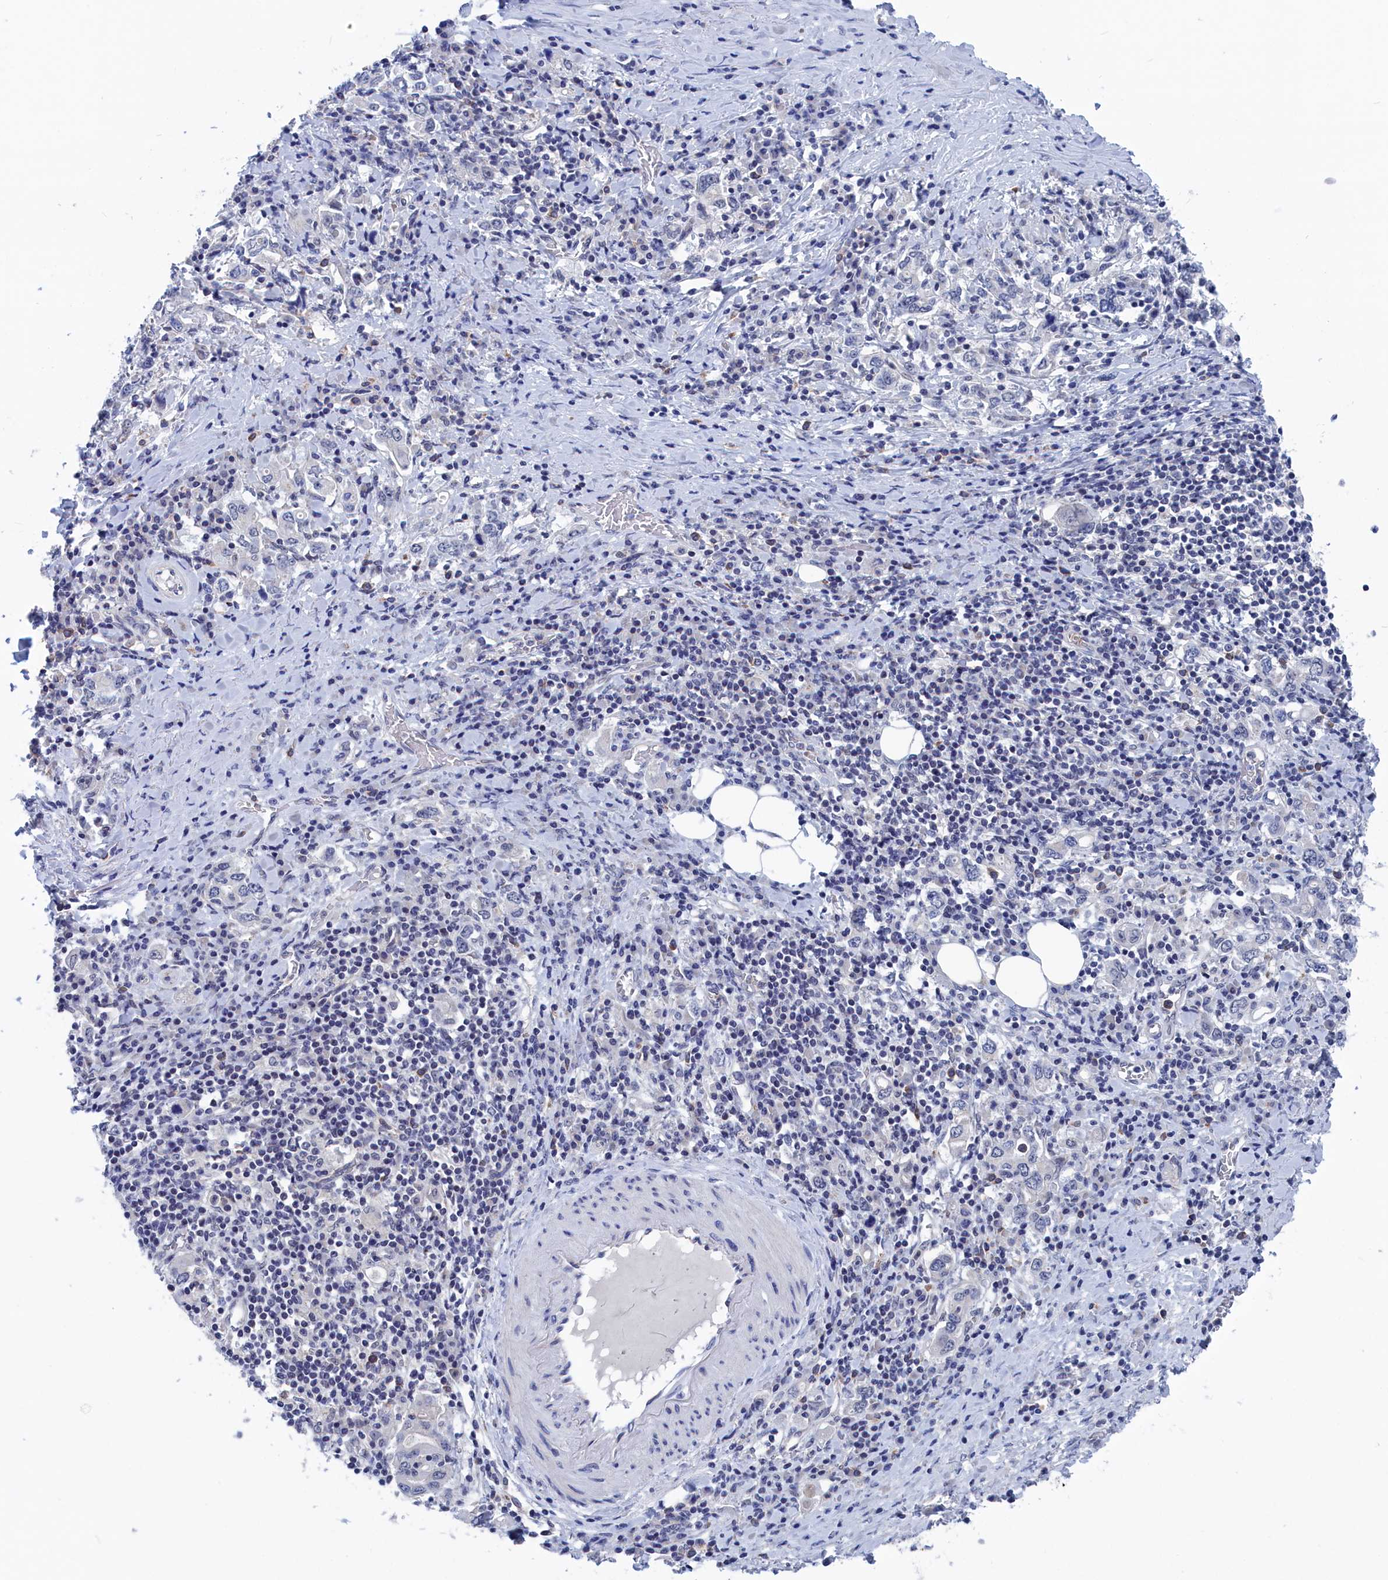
{"staining": {"intensity": "negative", "quantity": "none", "location": "none"}, "tissue": "stomach cancer", "cell_type": "Tumor cells", "image_type": "cancer", "snomed": [{"axis": "morphology", "description": "Adenocarcinoma, NOS"}, {"axis": "topography", "description": "Stomach, upper"}, {"axis": "topography", "description": "Stomach"}], "caption": "Histopathology image shows no significant protein expression in tumor cells of adenocarcinoma (stomach).", "gene": "MARCHF3", "patient": {"sex": "male", "age": 62}}